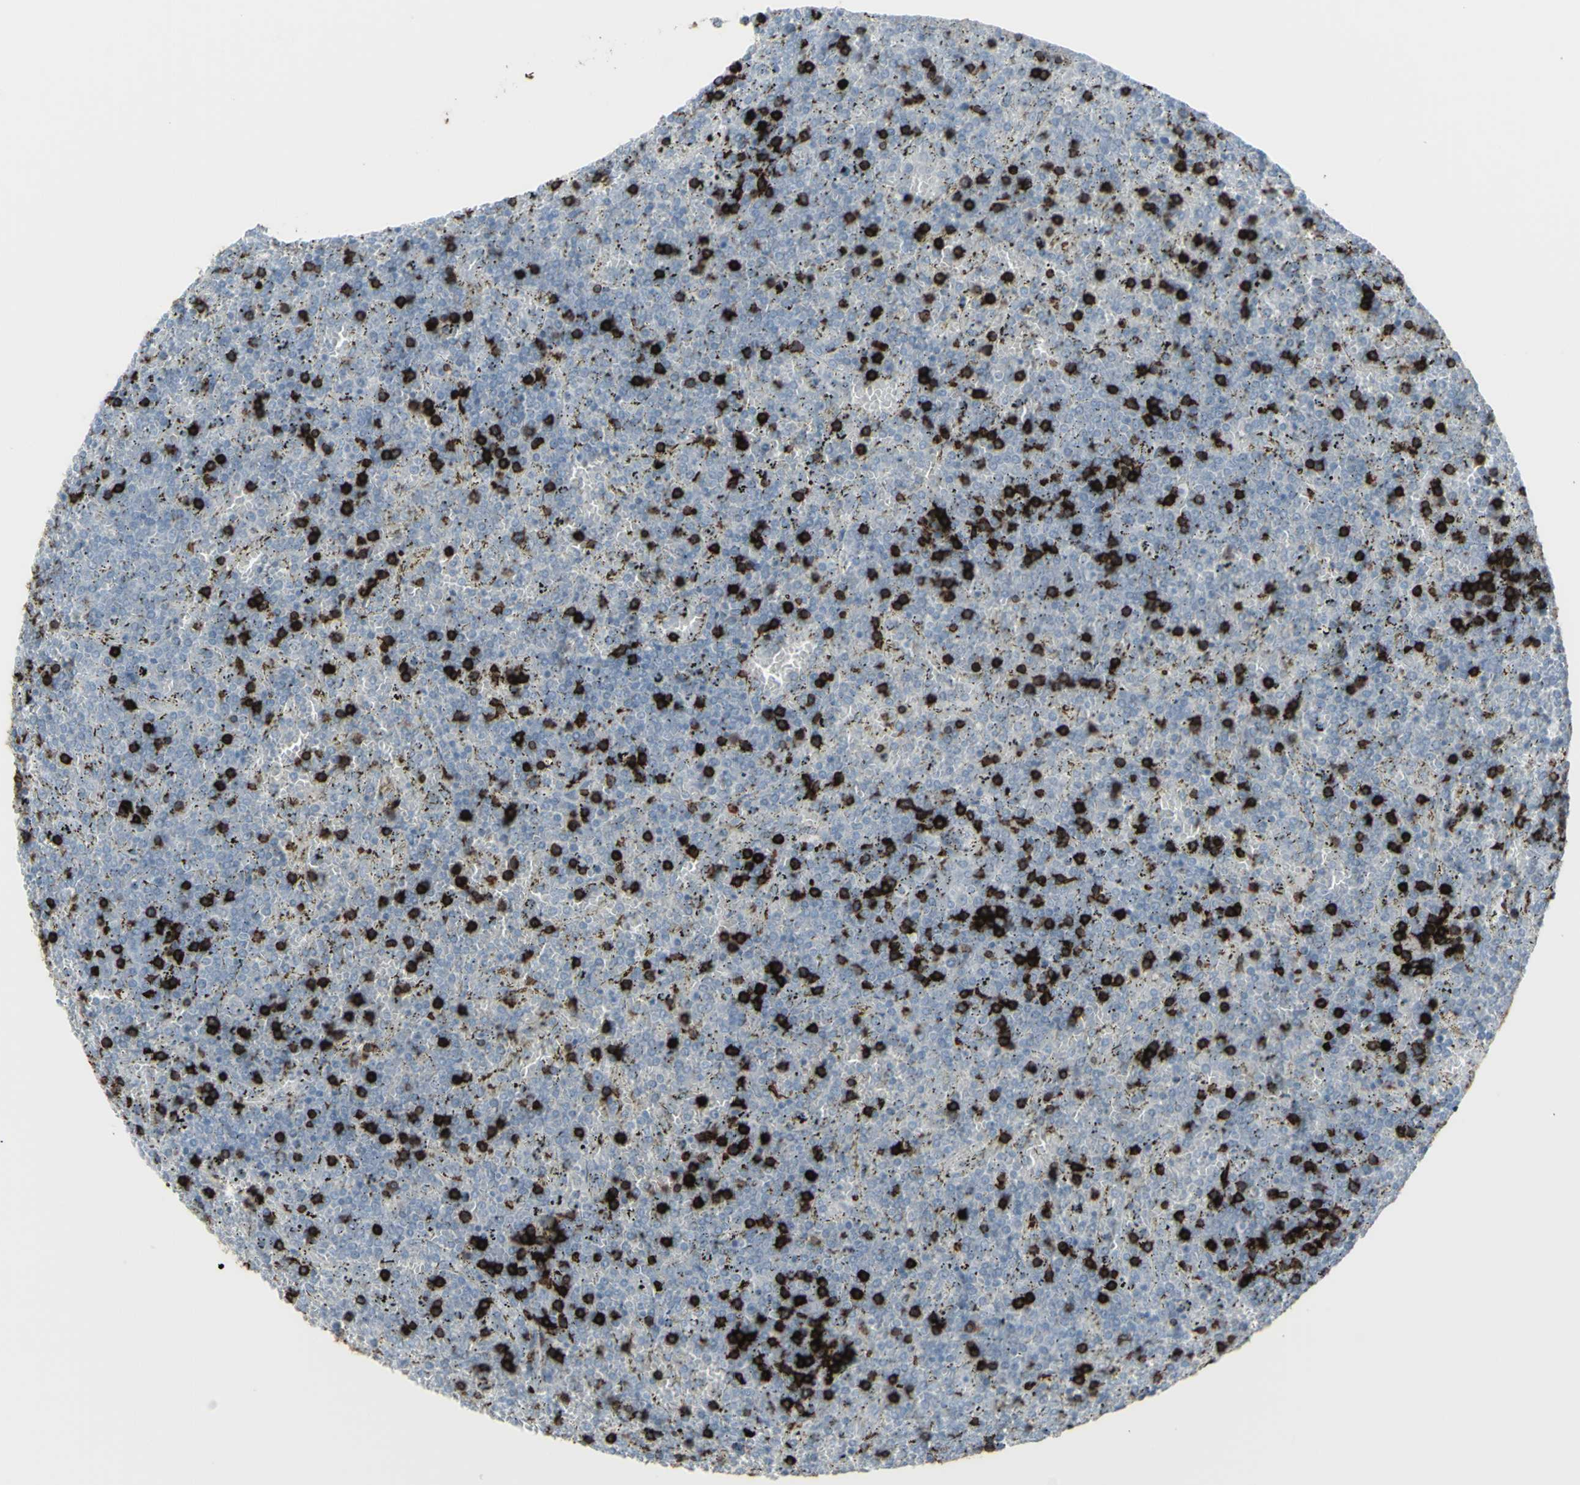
{"staining": {"intensity": "negative", "quantity": "none", "location": "none"}, "tissue": "lymphoma", "cell_type": "Tumor cells", "image_type": "cancer", "snomed": [{"axis": "morphology", "description": "Malignant lymphoma, non-Hodgkin's type, Low grade"}, {"axis": "topography", "description": "Spleen"}], "caption": "Tumor cells show no significant positivity in lymphoma.", "gene": "CD247", "patient": {"sex": "female", "age": 77}}